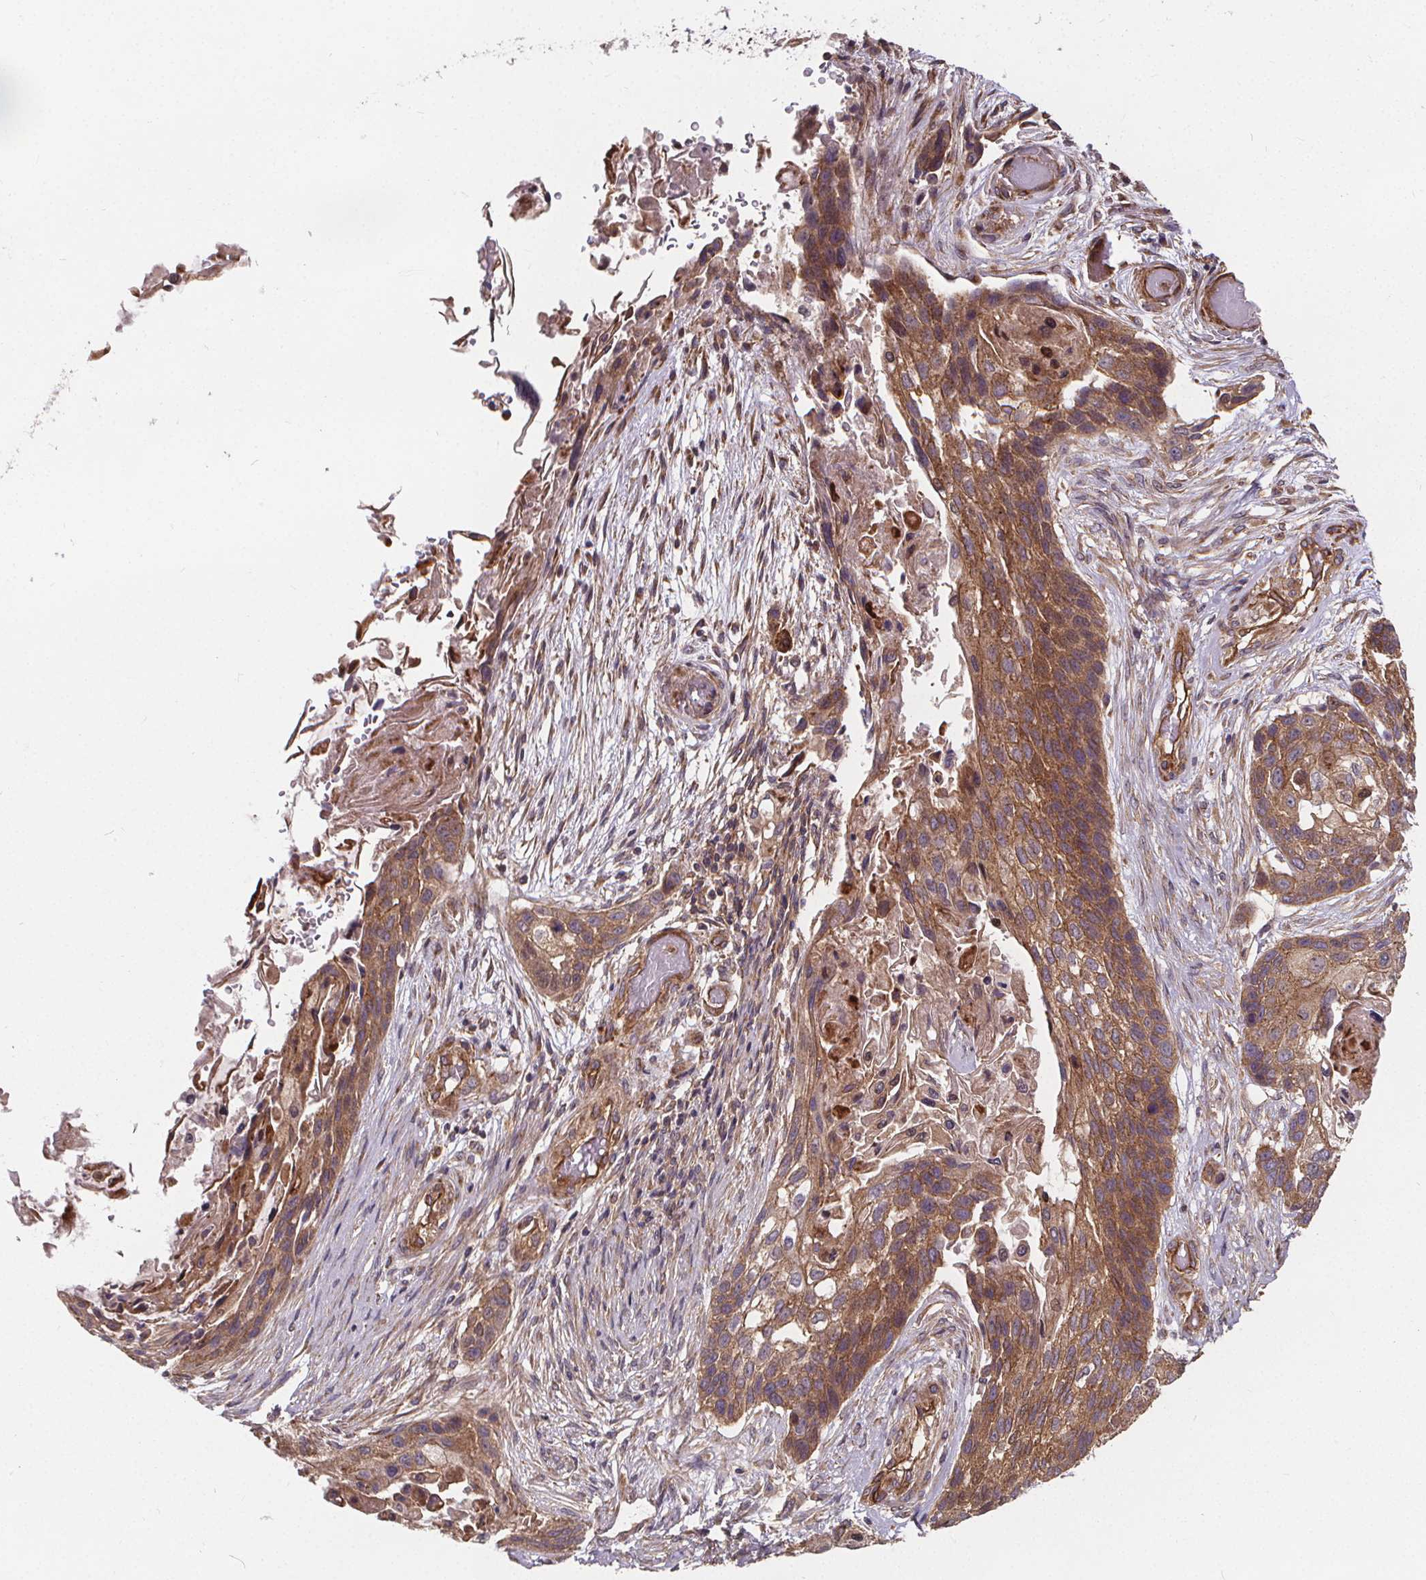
{"staining": {"intensity": "moderate", "quantity": ">75%", "location": "cytoplasmic/membranous"}, "tissue": "lung cancer", "cell_type": "Tumor cells", "image_type": "cancer", "snomed": [{"axis": "morphology", "description": "Squamous cell carcinoma, NOS"}, {"axis": "topography", "description": "Lung"}], "caption": "Moderate cytoplasmic/membranous staining for a protein is appreciated in about >75% of tumor cells of lung cancer using immunohistochemistry (IHC).", "gene": "CLINT1", "patient": {"sex": "male", "age": 69}}